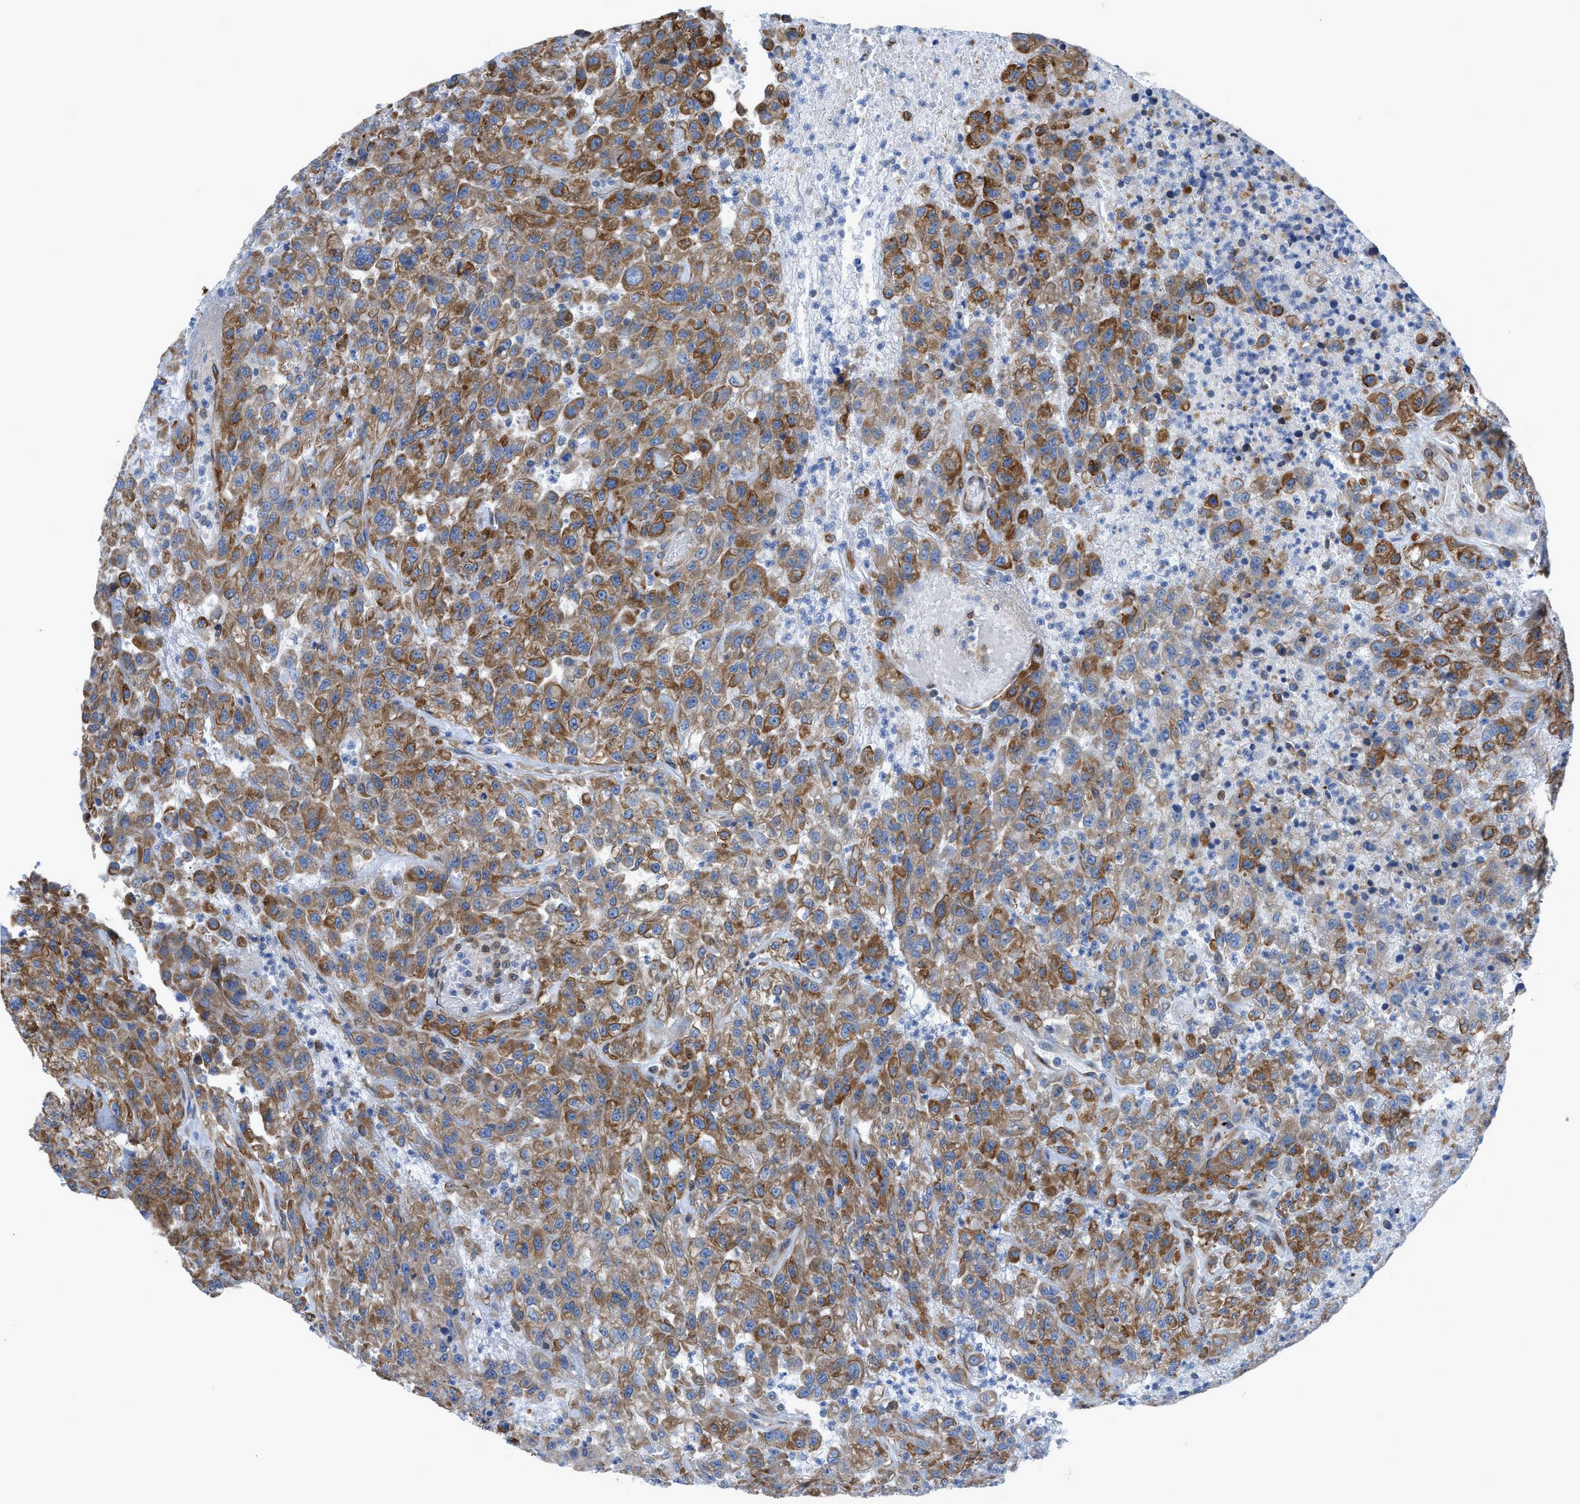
{"staining": {"intensity": "moderate", "quantity": "25%-75%", "location": "cytoplasmic/membranous"}, "tissue": "urothelial cancer", "cell_type": "Tumor cells", "image_type": "cancer", "snomed": [{"axis": "morphology", "description": "Urothelial carcinoma, High grade"}, {"axis": "topography", "description": "Urinary bladder"}], "caption": "This is an image of IHC staining of urothelial carcinoma (high-grade), which shows moderate staining in the cytoplasmic/membranous of tumor cells.", "gene": "DMAC1", "patient": {"sex": "male", "age": 46}}